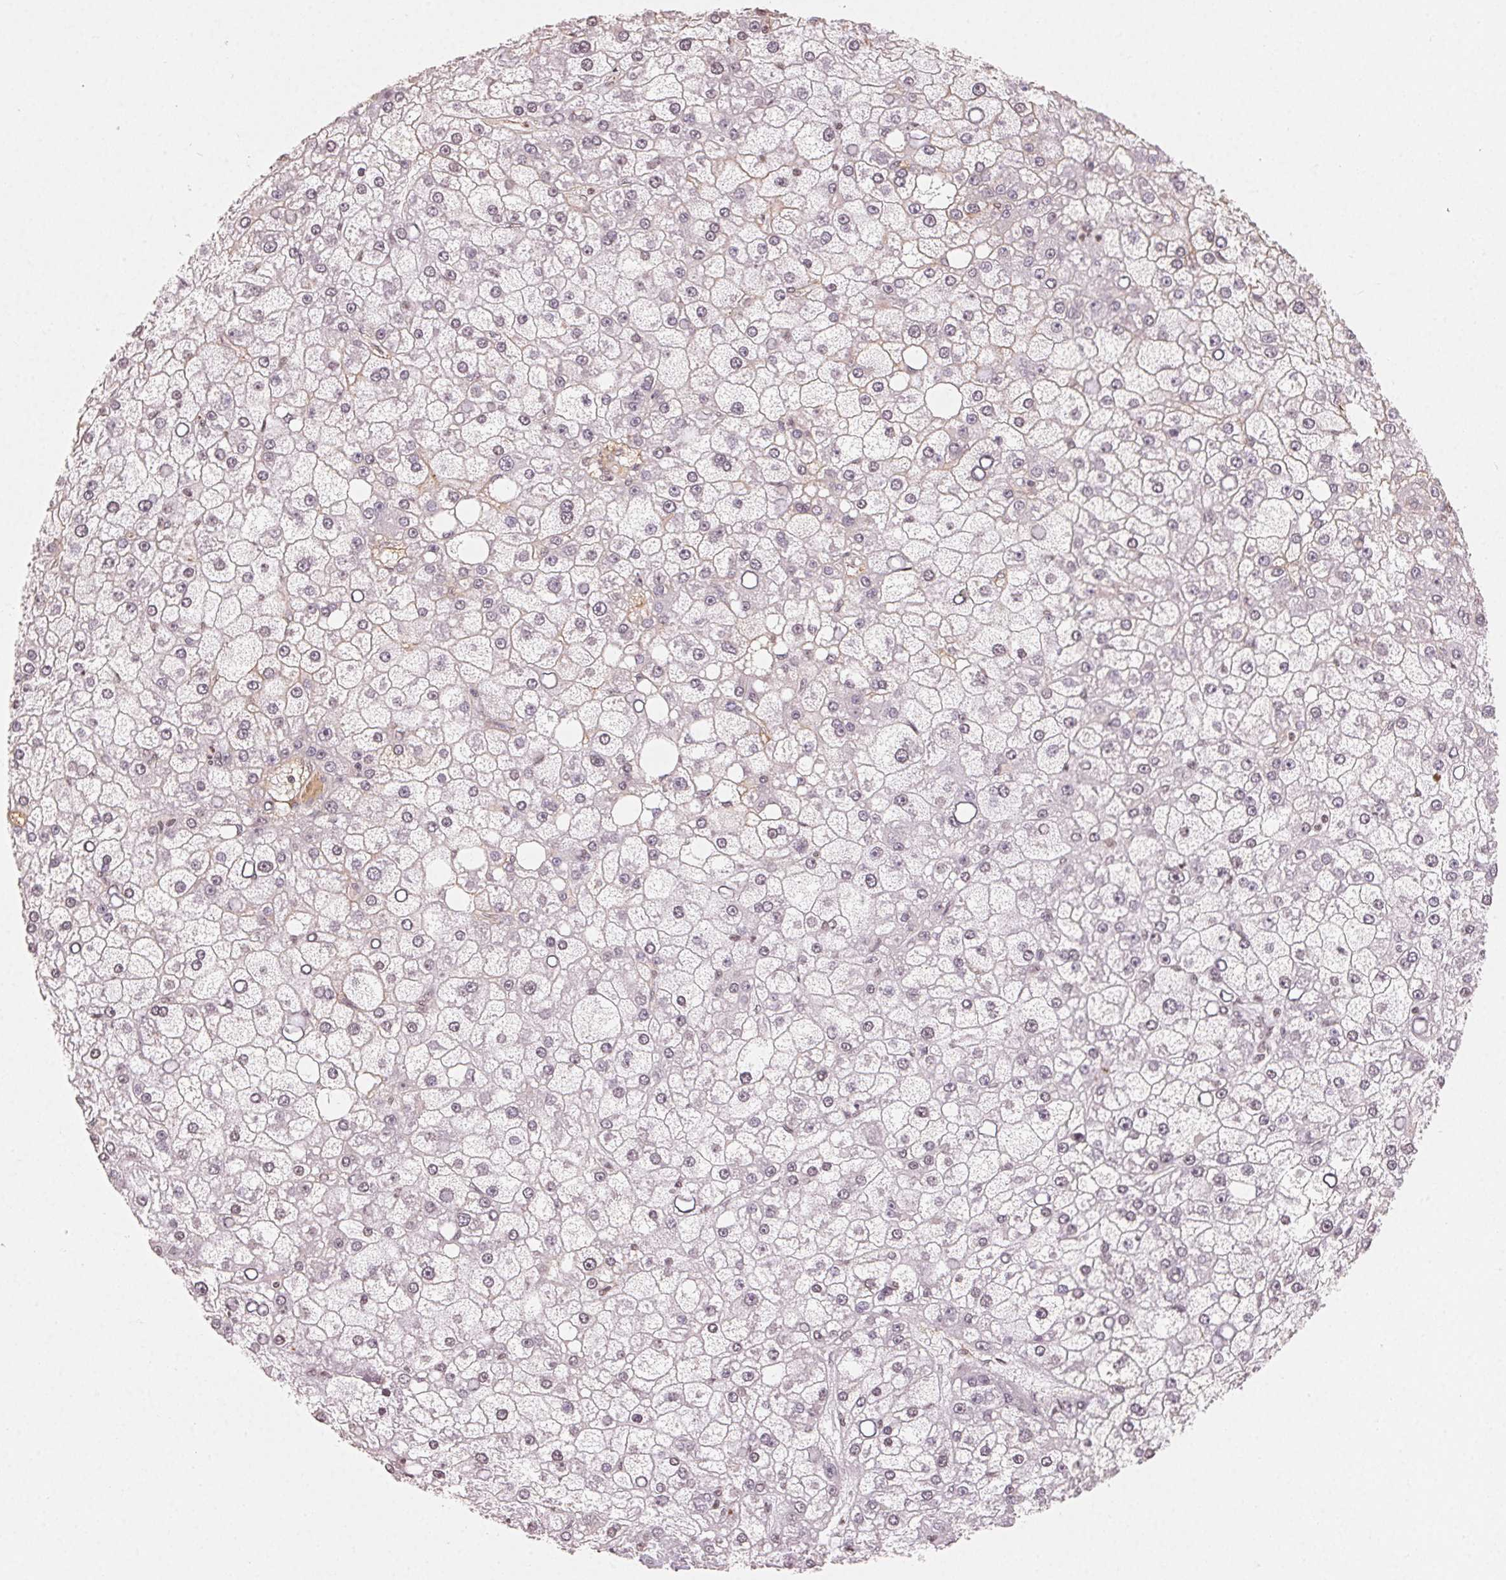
{"staining": {"intensity": "weak", "quantity": "<25%", "location": "nuclear"}, "tissue": "liver cancer", "cell_type": "Tumor cells", "image_type": "cancer", "snomed": [{"axis": "morphology", "description": "Carcinoma, Hepatocellular, NOS"}, {"axis": "topography", "description": "Liver"}], "caption": "DAB (3,3'-diaminobenzidine) immunohistochemical staining of liver hepatocellular carcinoma displays no significant expression in tumor cells.", "gene": "TBP", "patient": {"sex": "male", "age": 67}}